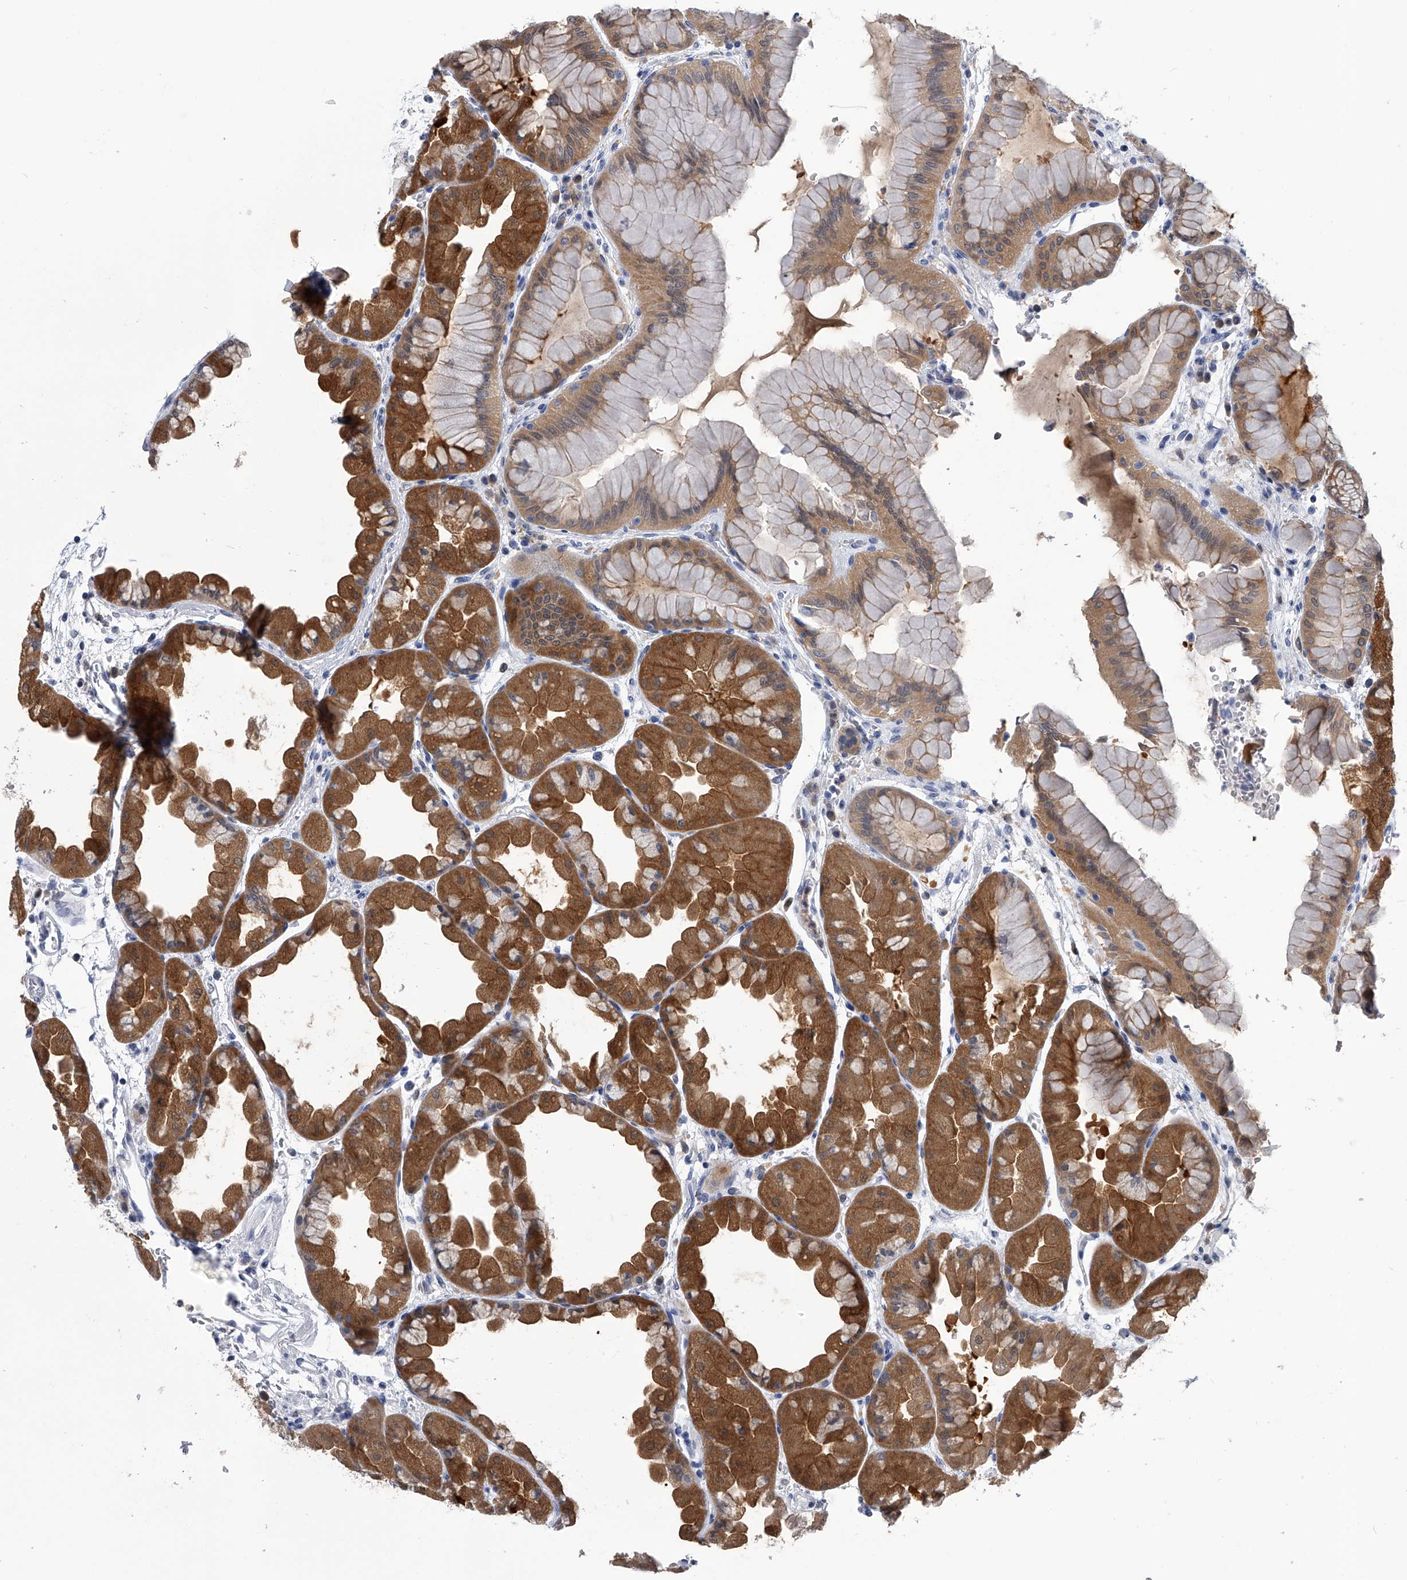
{"staining": {"intensity": "strong", "quantity": ">75%", "location": "cytoplasmic/membranous"}, "tissue": "stomach", "cell_type": "Glandular cells", "image_type": "normal", "snomed": [{"axis": "morphology", "description": "Normal tissue, NOS"}, {"axis": "topography", "description": "Stomach, upper"}], "caption": "Strong cytoplasmic/membranous staining for a protein is appreciated in about >75% of glandular cells of benign stomach using immunohistochemistry.", "gene": "PDXK", "patient": {"sex": "male", "age": 47}}